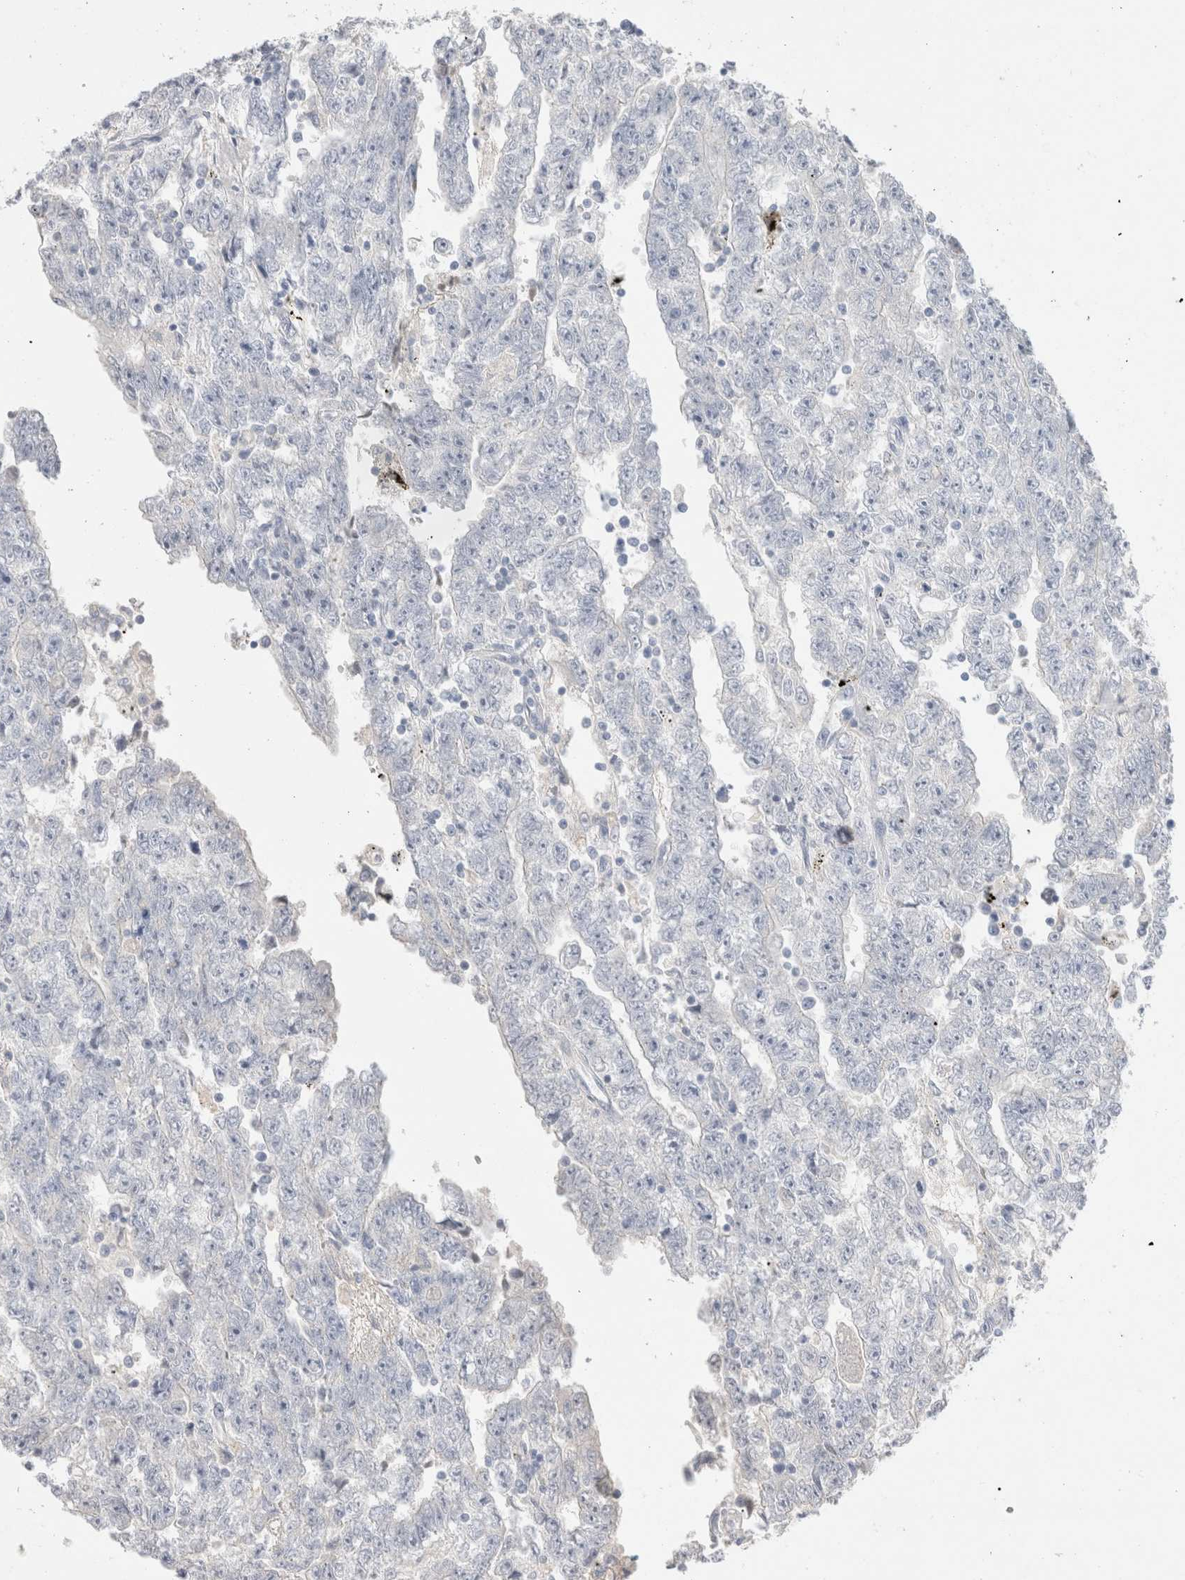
{"staining": {"intensity": "negative", "quantity": "none", "location": "none"}, "tissue": "testis cancer", "cell_type": "Tumor cells", "image_type": "cancer", "snomed": [{"axis": "morphology", "description": "Carcinoma, Embryonal, NOS"}, {"axis": "topography", "description": "Testis"}], "caption": "The photomicrograph shows no significant expression in tumor cells of testis cancer (embryonal carcinoma).", "gene": "HPGDS", "patient": {"sex": "male", "age": 25}}